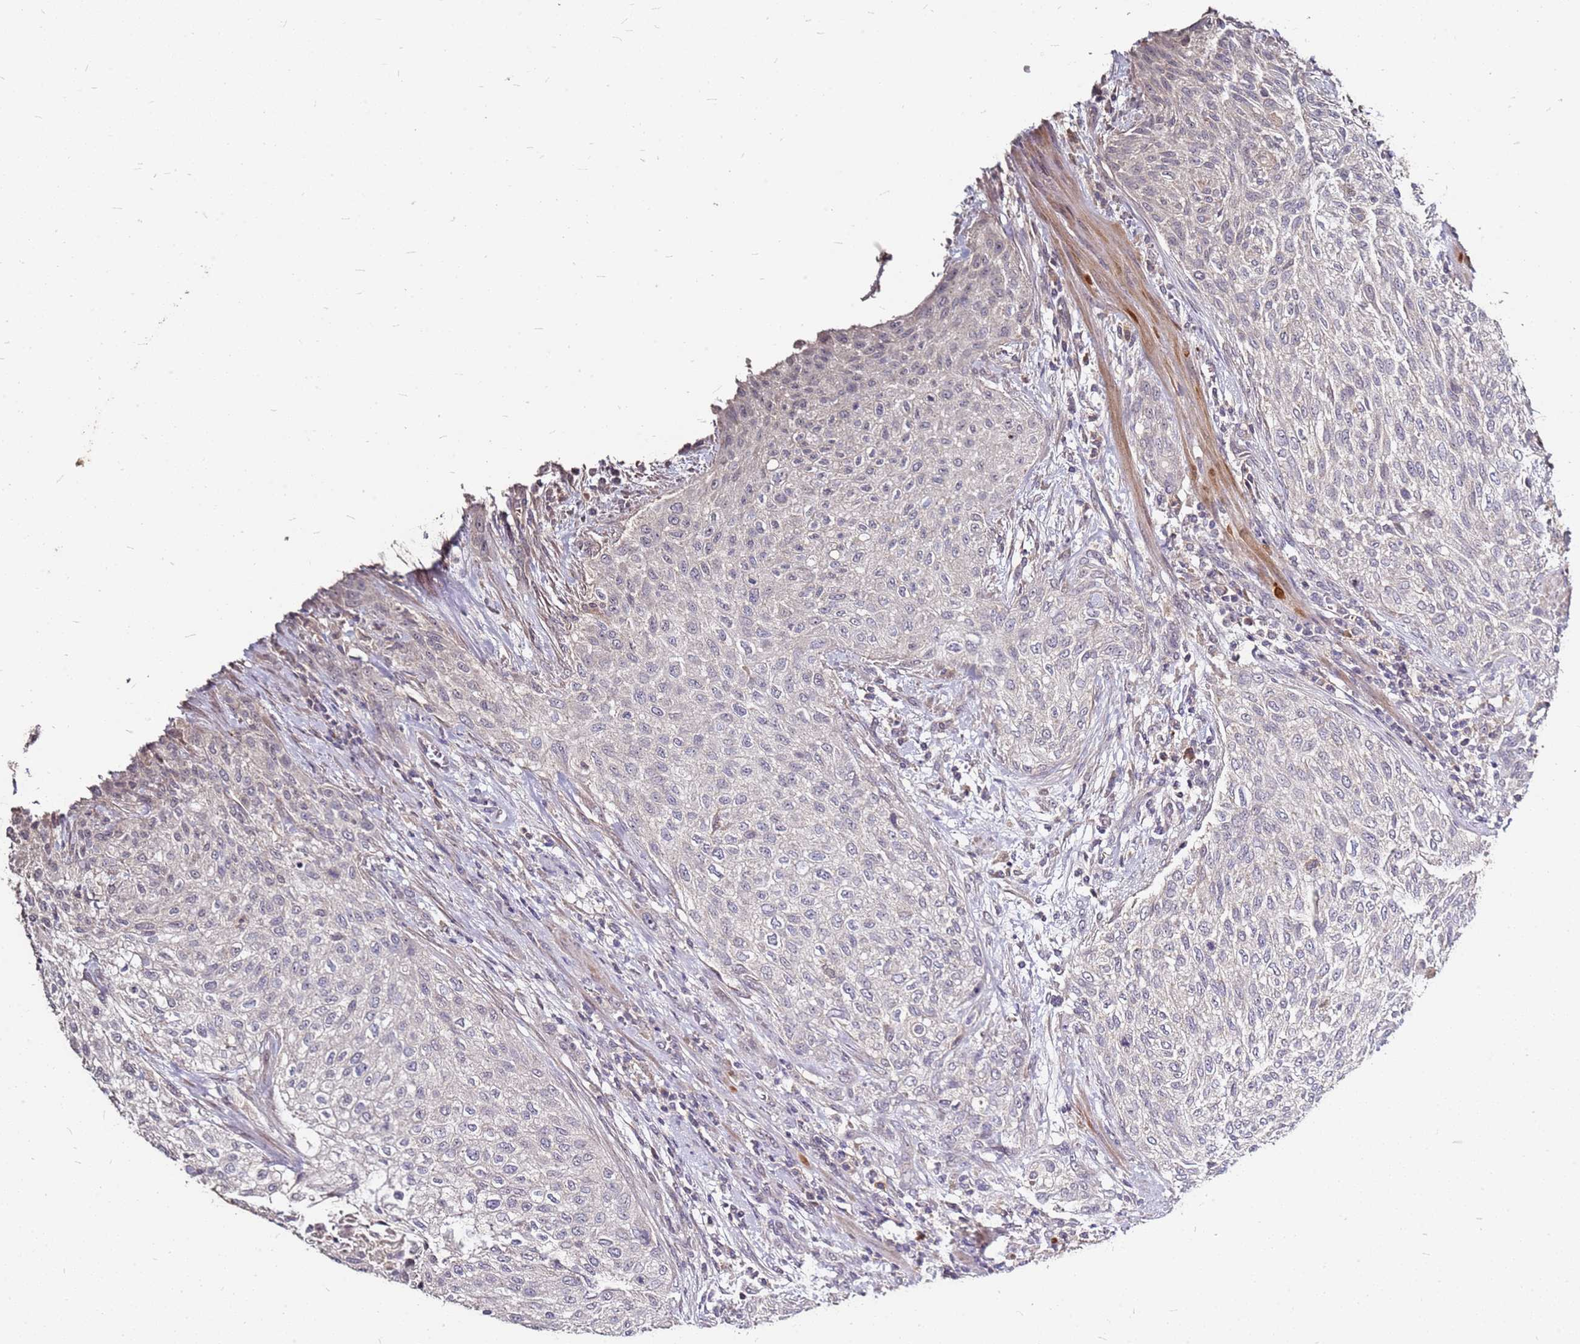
{"staining": {"intensity": "weak", "quantity": "25%-75%", "location": "cytoplasmic/membranous"}, "tissue": "urothelial cancer", "cell_type": "Tumor cells", "image_type": "cancer", "snomed": [{"axis": "morphology", "description": "Normal tissue, NOS"}, {"axis": "morphology", "description": "Urothelial carcinoma, NOS"}, {"axis": "topography", "description": "Urinary bladder"}, {"axis": "topography", "description": "Peripheral nerve tissue"}], "caption": "Brown immunohistochemical staining in human urothelial cancer reveals weak cytoplasmic/membranous positivity in approximately 25%-75% of tumor cells.", "gene": "DCDC2C", "patient": {"sex": "male", "age": 35}}